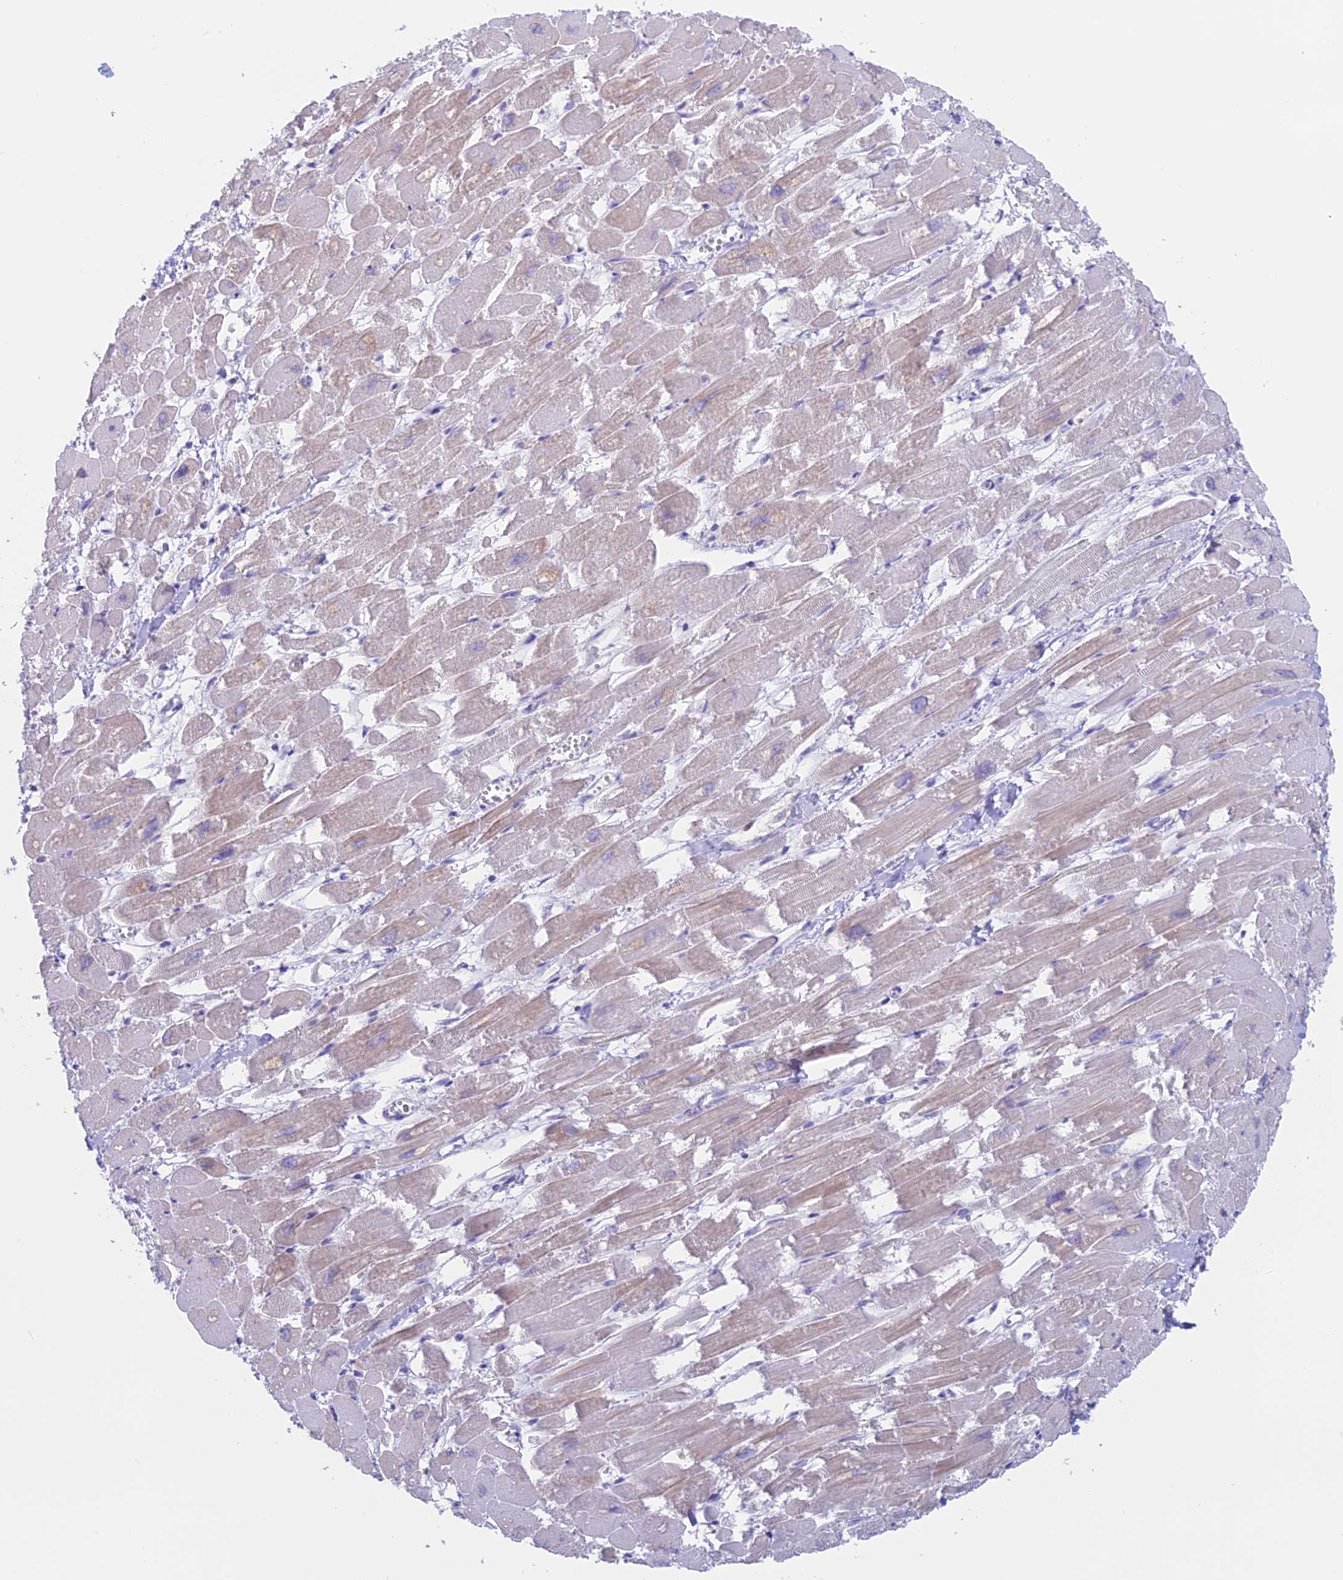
{"staining": {"intensity": "weak", "quantity": "<25%", "location": "cytoplasmic/membranous"}, "tissue": "heart muscle", "cell_type": "Cardiomyocytes", "image_type": "normal", "snomed": [{"axis": "morphology", "description": "Normal tissue, NOS"}, {"axis": "topography", "description": "Heart"}], "caption": "Human heart muscle stained for a protein using IHC shows no expression in cardiomyocytes.", "gene": "RP1", "patient": {"sex": "male", "age": 54}}